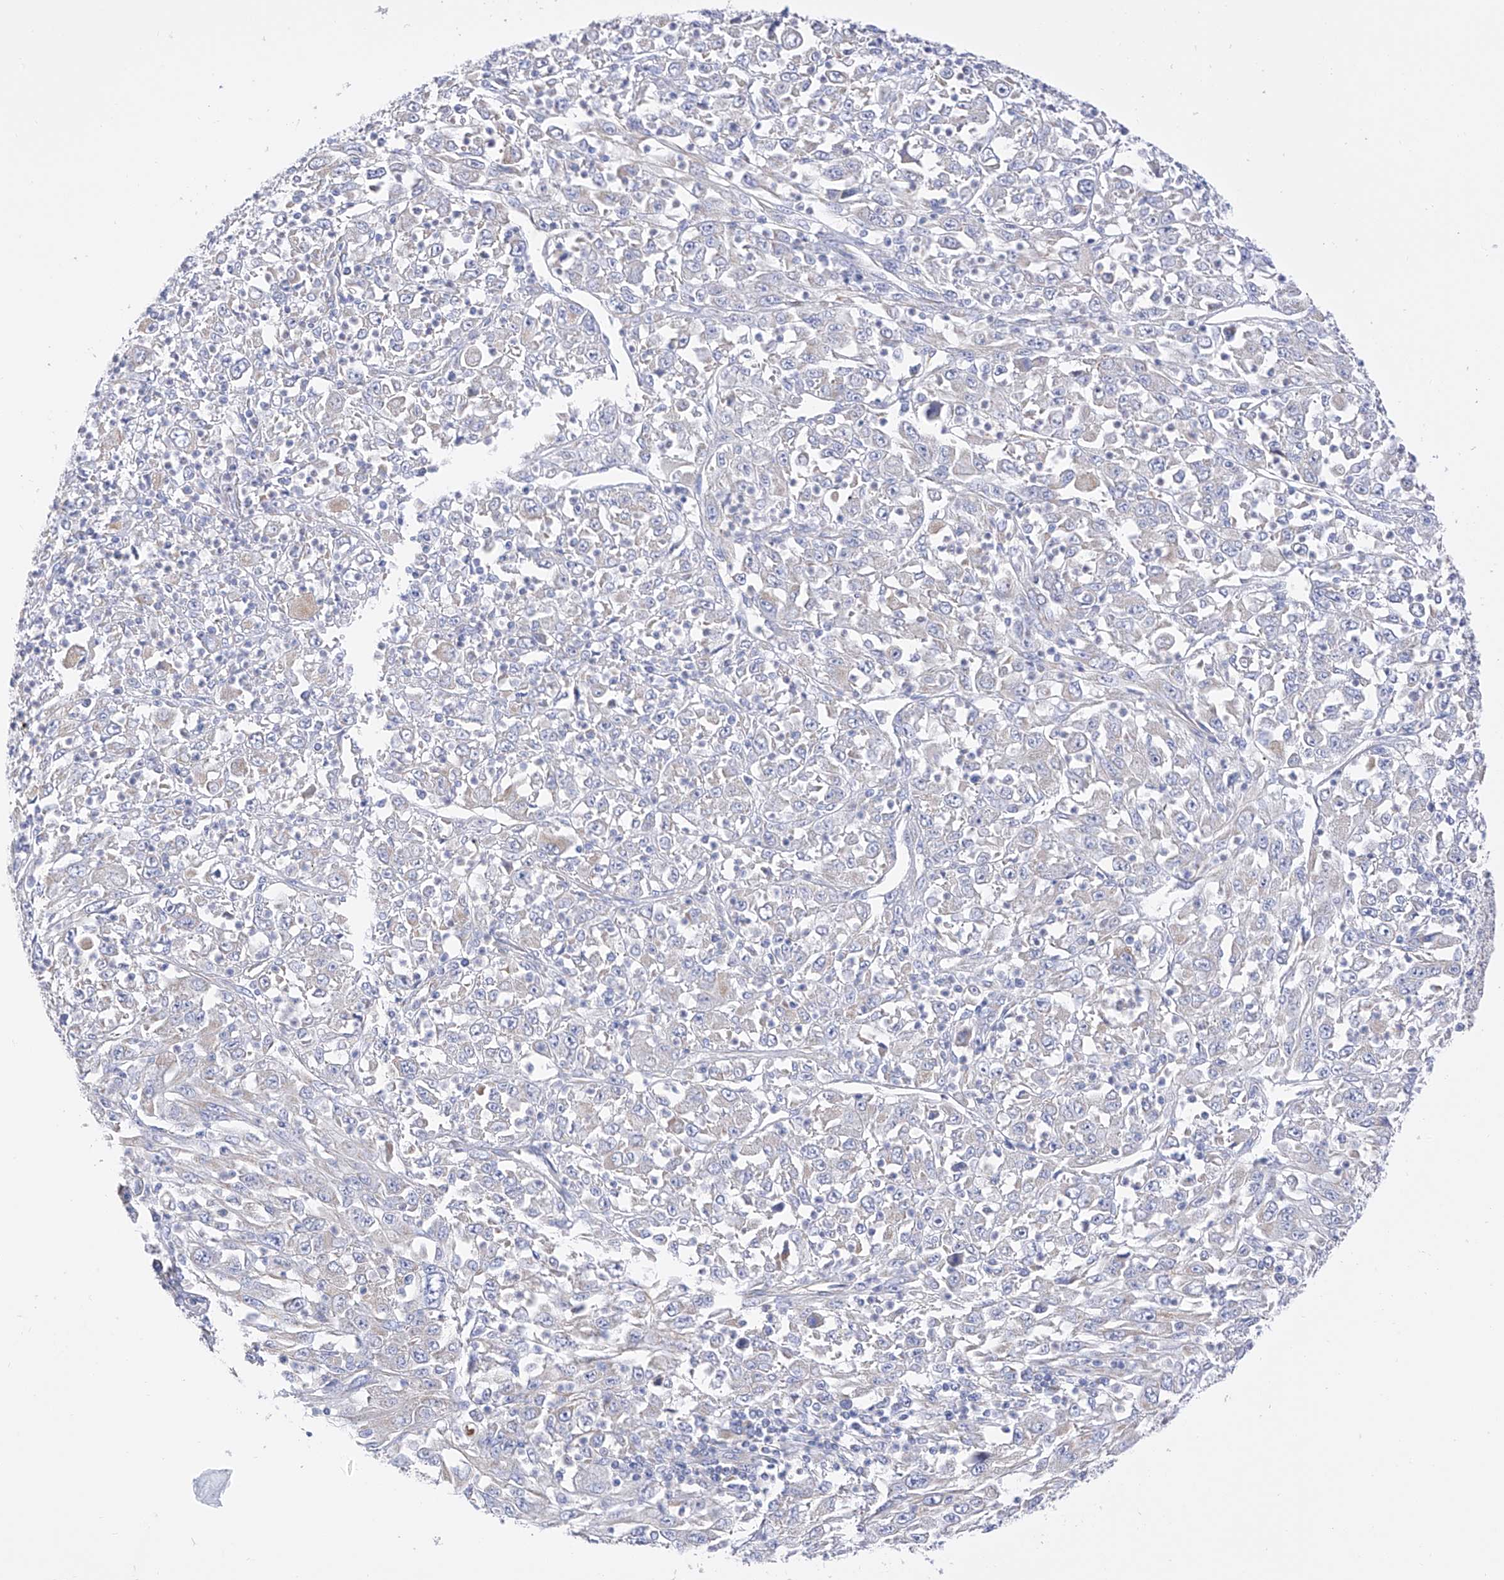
{"staining": {"intensity": "negative", "quantity": "none", "location": "none"}, "tissue": "melanoma", "cell_type": "Tumor cells", "image_type": "cancer", "snomed": [{"axis": "morphology", "description": "Malignant melanoma, Metastatic site"}, {"axis": "topography", "description": "Skin"}], "caption": "Protein analysis of malignant melanoma (metastatic site) demonstrates no significant expression in tumor cells.", "gene": "FLG", "patient": {"sex": "female", "age": 56}}